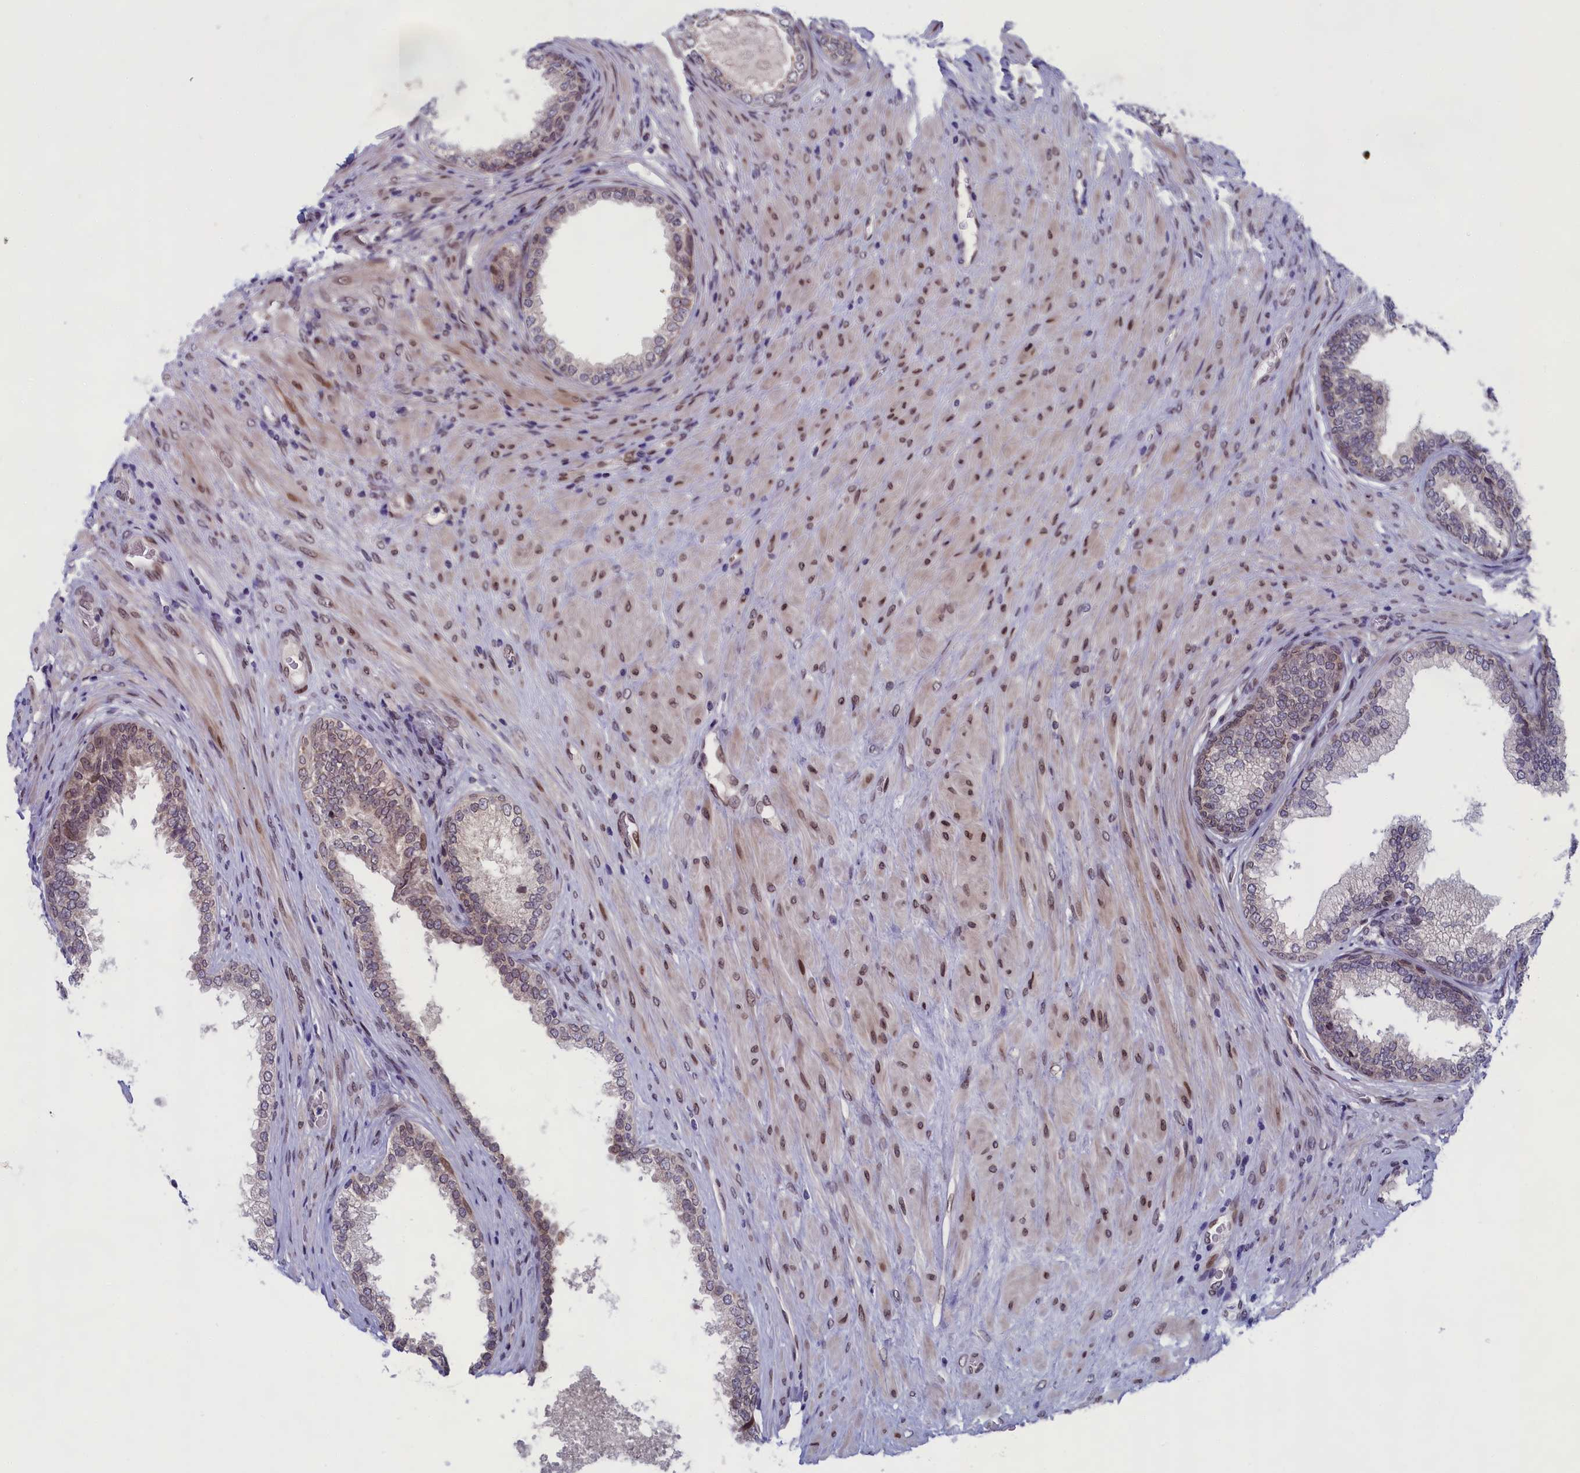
{"staining": {"intensity": "moderate", "quantity": "<25%", "location": "nuclear"}, "tissue": "prostate", "cell_type": "Glandular cells", "image_type": "normal", "snomed": [{"axis": "morphology", "description": "Normal tissue, NOS"}, {"axis": "topography", "description": "Prostate"}], "caption": "This photomicrograph exhibits IHC staining of normal human prostate, with low moderate nuclear positivity in approximately <25% of glandular cells.", "gene": "GPSM1", "patient": {"sex": "male", "age": 76}}